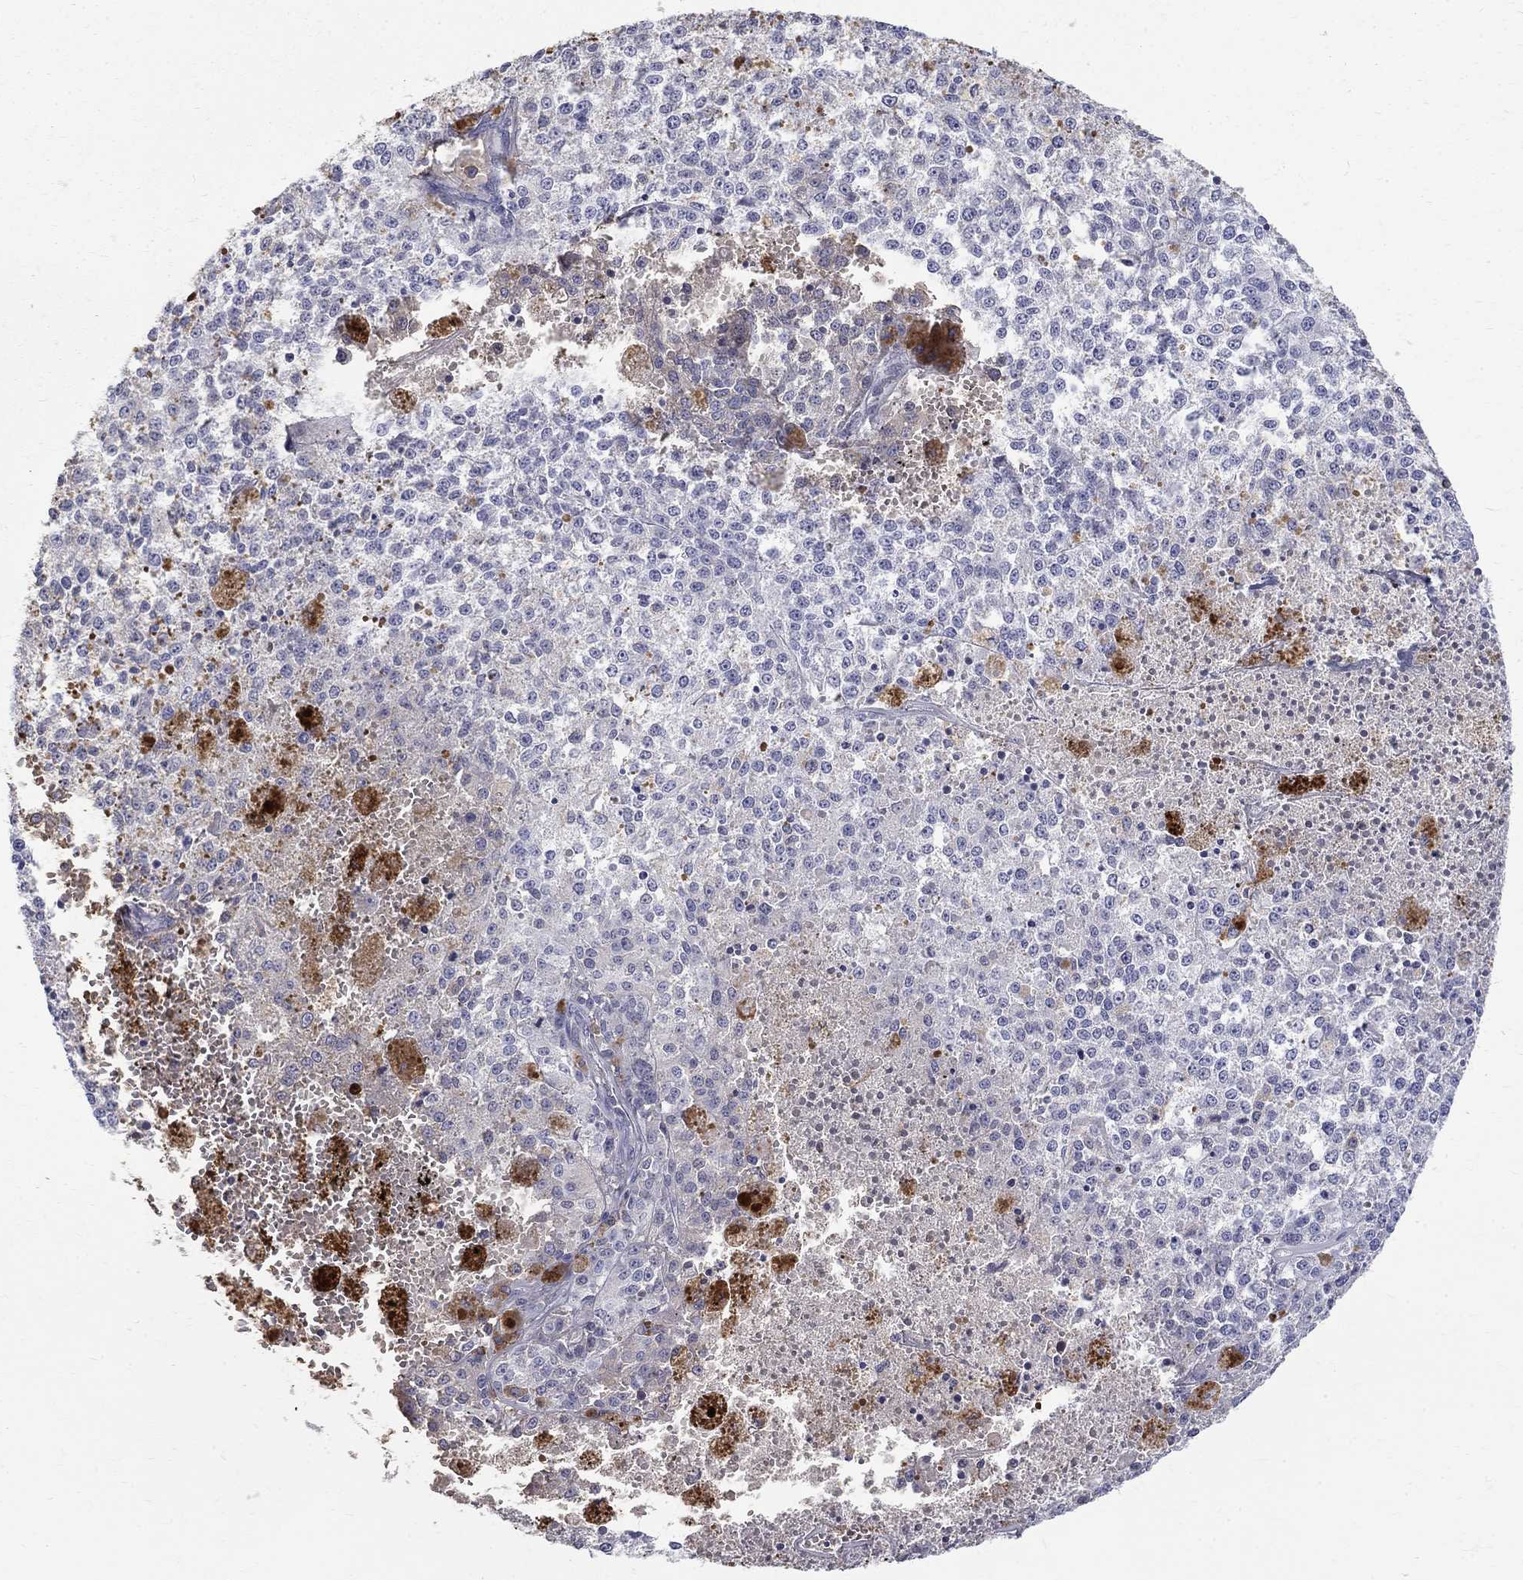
{"staining": {"intensity": "negative", "quantity": "none", "location": "none"}, "tissue": "melanoma", "cell_type": "Tumor cells", "image_type": "cancer", "snomed": [{"axis": "morphology", "description": "Malignant melanoma, Metastatic site"}, {"axis": "topography", "description": "Lymph node"}], "caption": "Protein analysis of melanoma reveals no significant staining in tumor cells.", "gene": "AGER", "patient": {"sex": "female", "age": 64}}